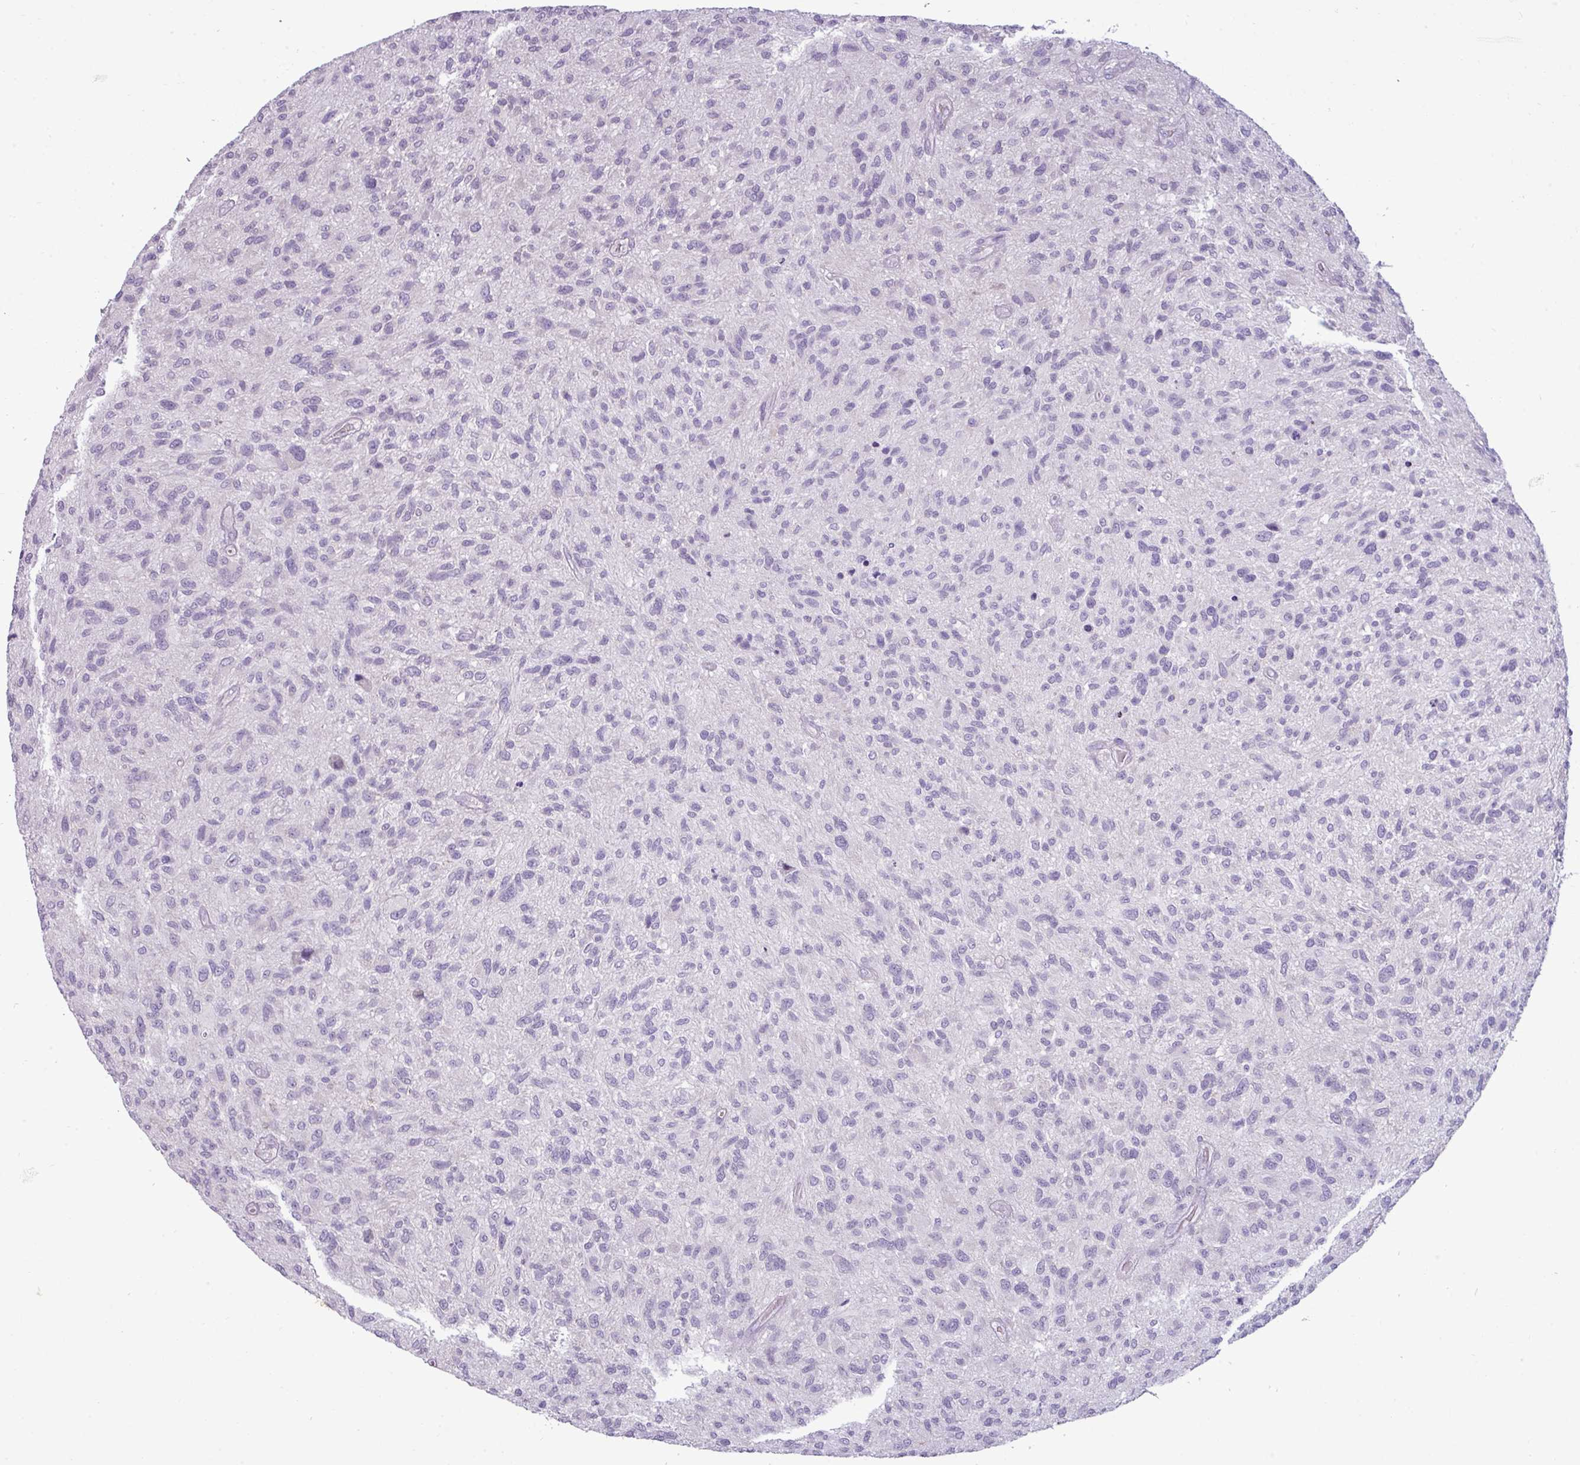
{"staining": {"intensity": "negative", "quantity": "none", "location": "none"}, "tissue": "glioma", "cell_type": "Tumor cells", "image_type": "cancer", "snomed": [{"axis": "morphology", "description": "Glioma, malignant, High grade"}, {"axis": "topography", "description": "Brain"}], "caption": "IHC image of neoplastic tissue: human malignant high-grade glioma stained with DAB (3,3'-diaminobenzidine) shows no significant protein positivity in tumor cells.", "gene": "TRIM39", "patient": {"sex": "male", "age": 47}}